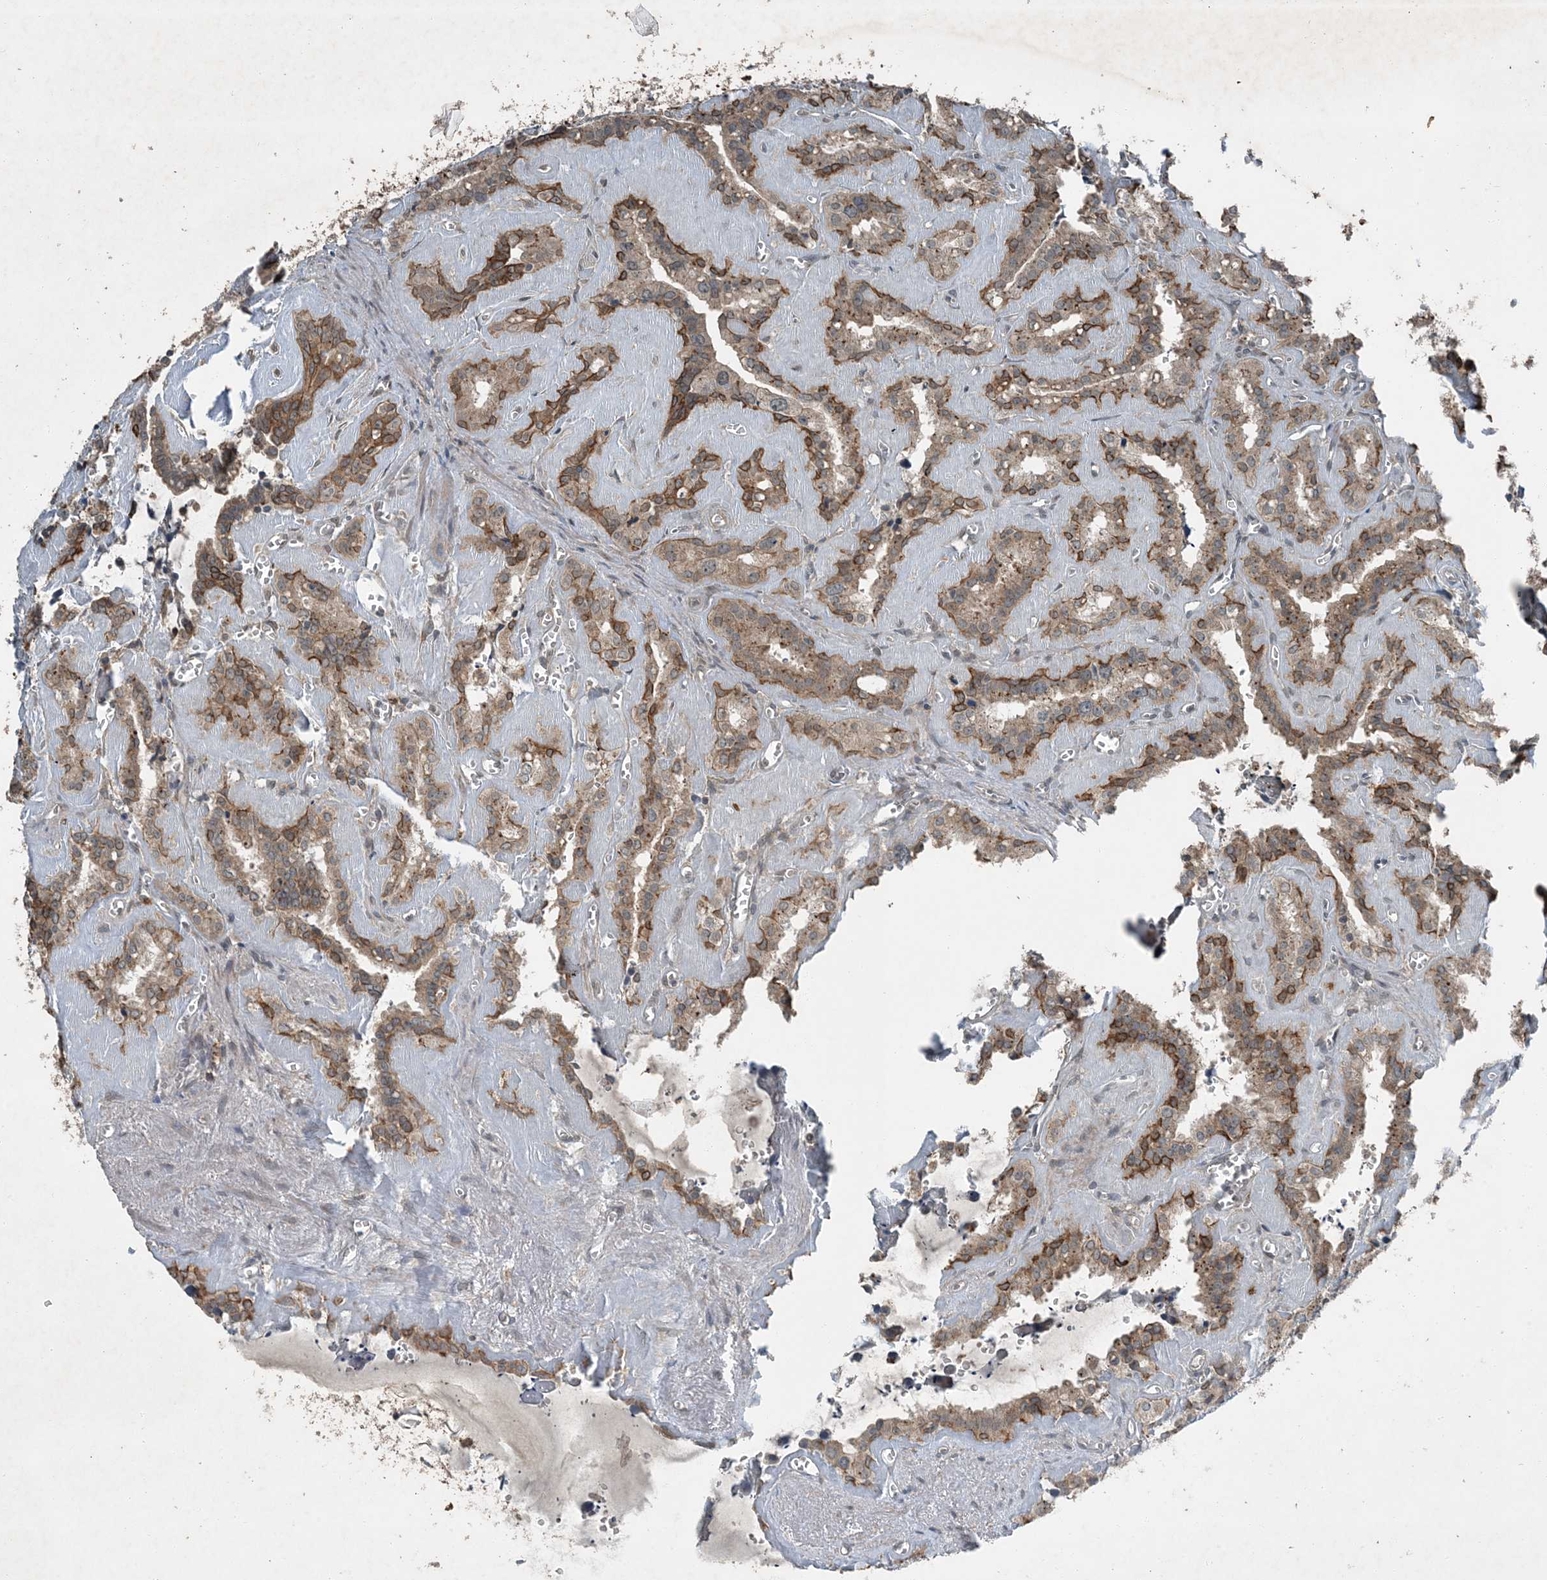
{"staining": {"intensity": "moderate", "quantity": ">75%", "location": "cytoplasmic/membranous"}, "tissue": "seminal vesicle", "cell_type": "Glandular cells", "image_type": "normal", "snomed": [{"axis": "morphology", "description": "Normal tissue, NOS"}, {"axis": "topography", "description": "Prostate"}, {"axis": "topography", "description": "Seminal veicle"}], "caption": "Immunohistochemical staining of unremarkable human seminal vesicle demonstrates >75% levels of moderate cytoplasmic/membranous protein expression in approximately >75% of glandular cells. Nuclei are stained in blue.", "gene": "MDN1", "patient": {"sex": "male", "age": 59}}